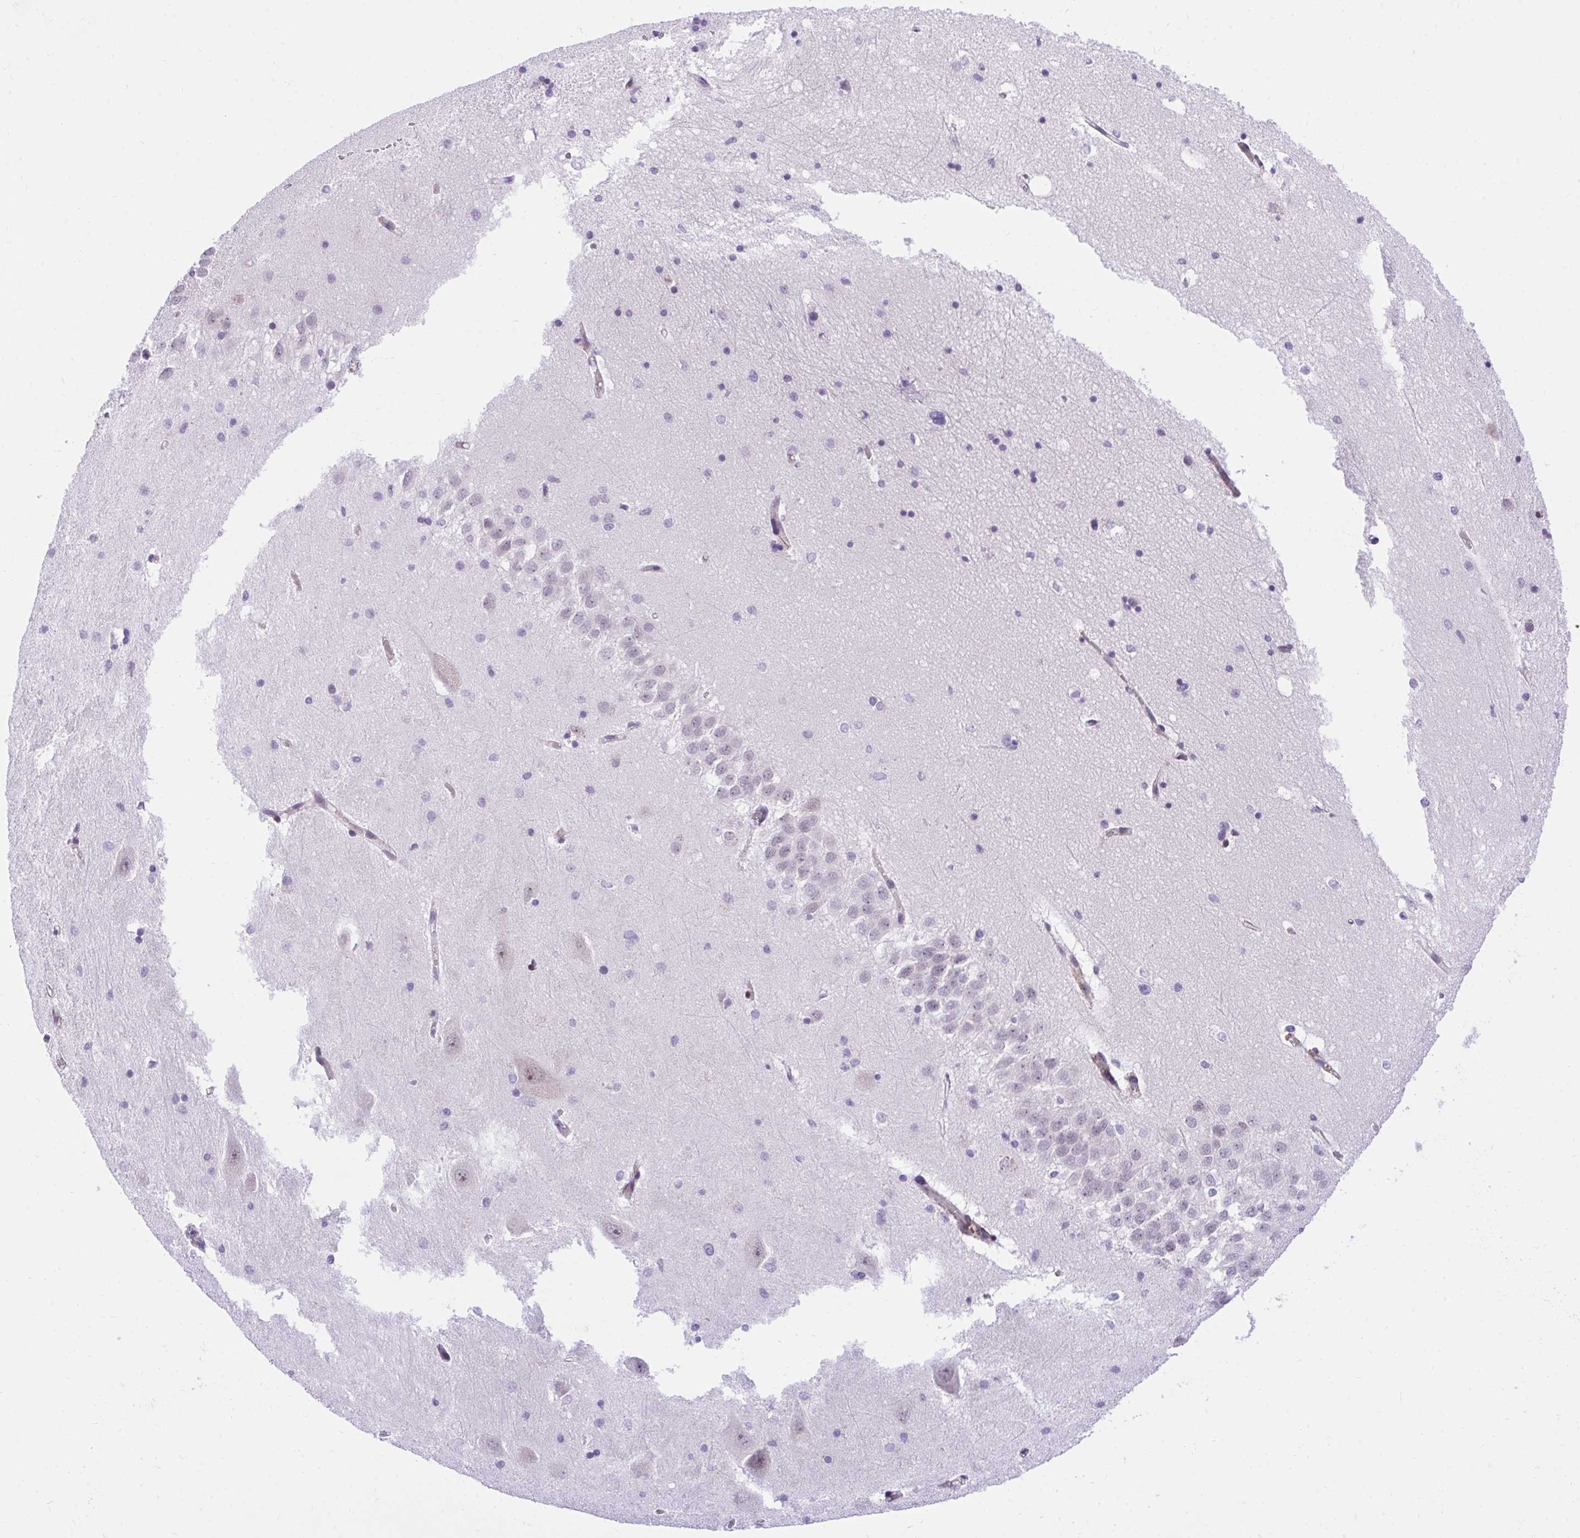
{"staining": {"intensity": "negative", "quantity": "none", "location": "none"}, "tissue": "hippocampus", "cell_type": "Glial cells", "image_type": "normal", "snomed": [{"axis": "morphology", "description": "Normal tissue, NOS"}, {"axis": "topography", "description": "Hippocampus"}], "caption": "An immunohistochemistry (IHC) micrograph of benign hippocampus is shown. There is no staining in glial cells of hippocampus.", "gene": "KCNN4", "patient": {"sex": "male", "age": 58}}